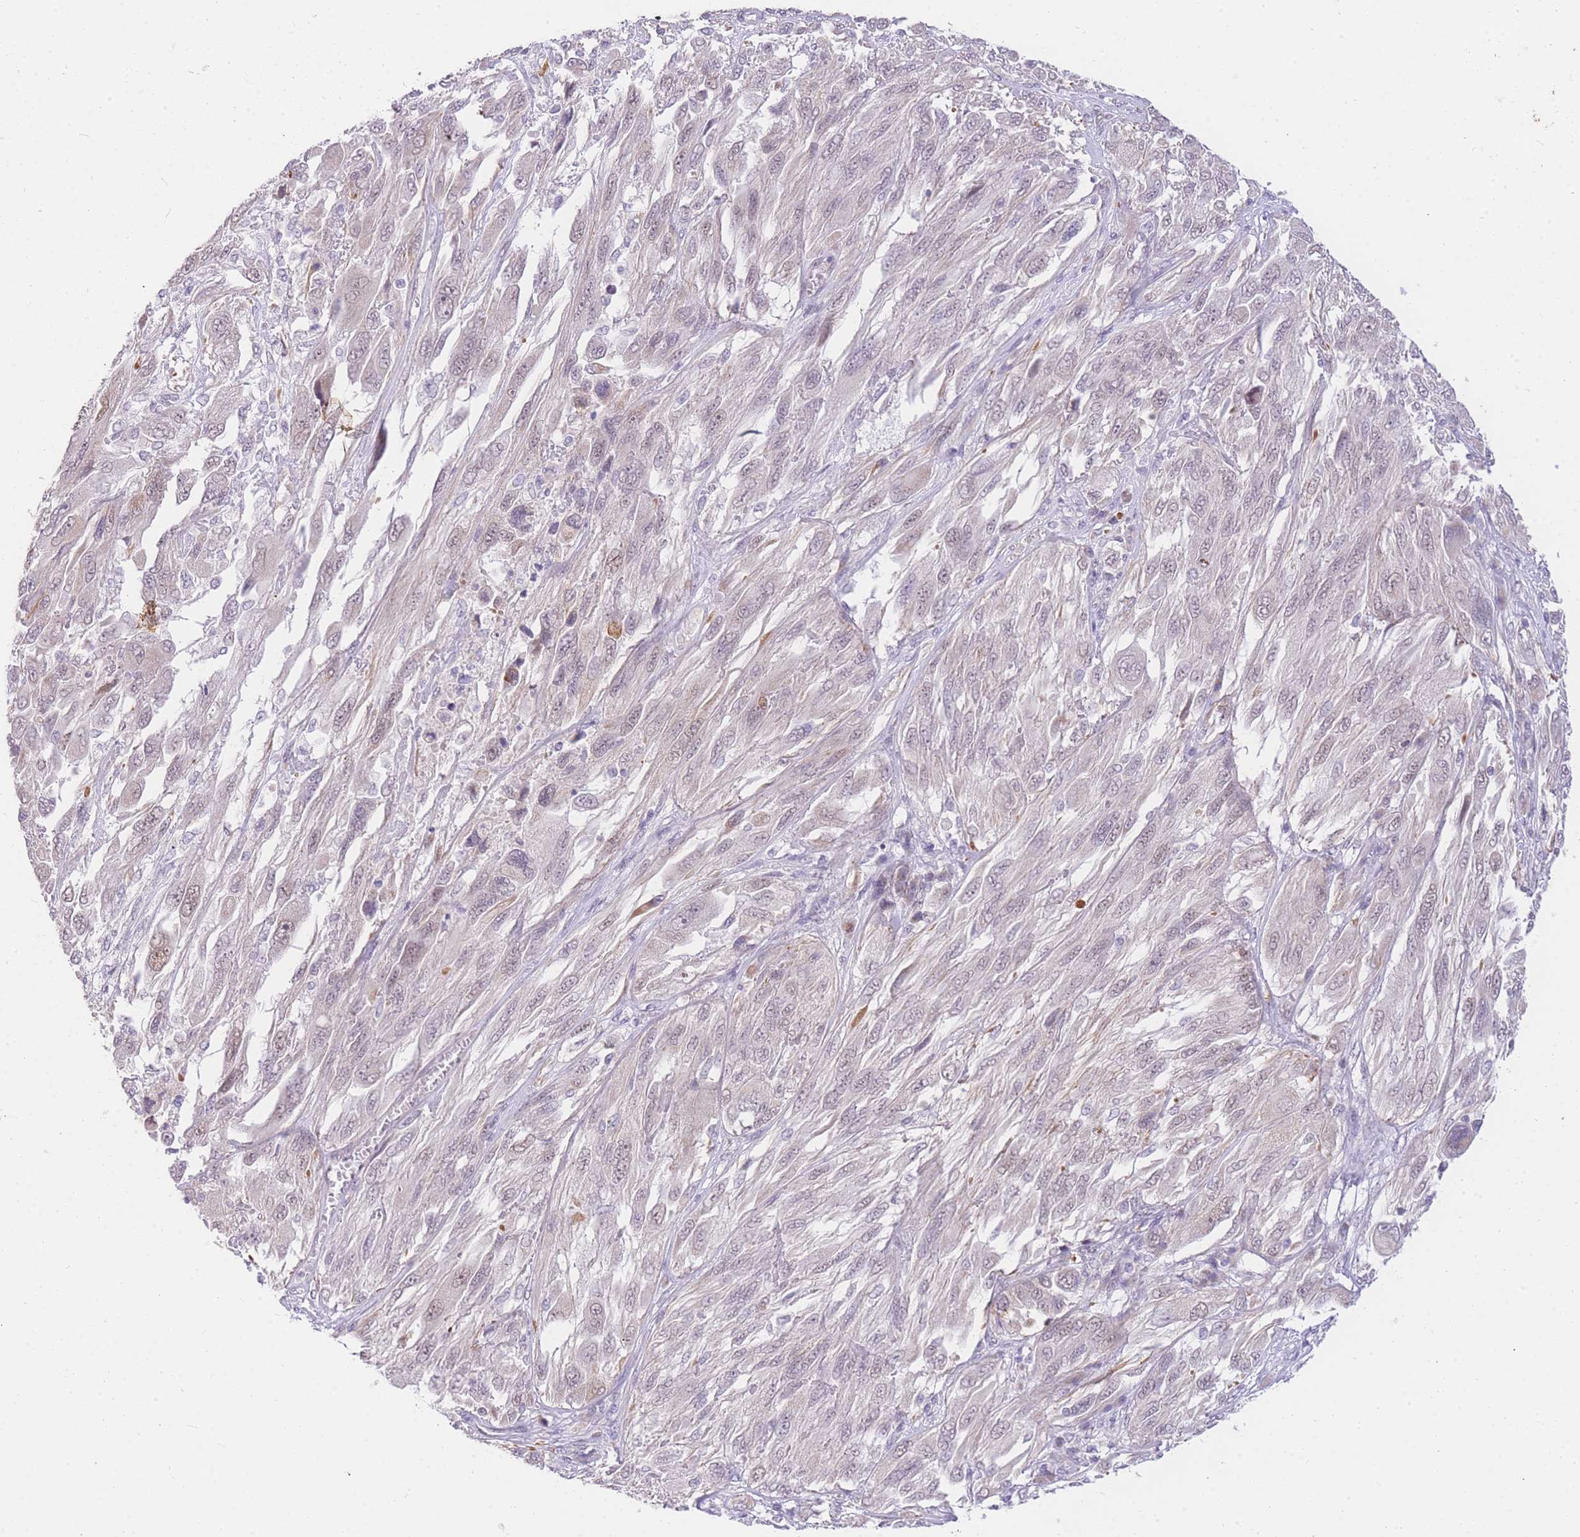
{"staining": {"intensity": "weak", "quantity": "25%-75%", "location": "nuclear"}, "tissue": "melanoma", "cell_type": "Tumor cells", "image_type": "cancer", "snomed": [{"axis": "morphology", "description": "Malignant melanoma, NOS"}, {"axis": "topography", "description": "Skin"}], "caption": "Tumor cells exhibit weak nuclear positivity in about 25%-75% of cells in malignant melanoma.", "gene": "UBXN7", "patient": {"sex": "female", "age": 91}}